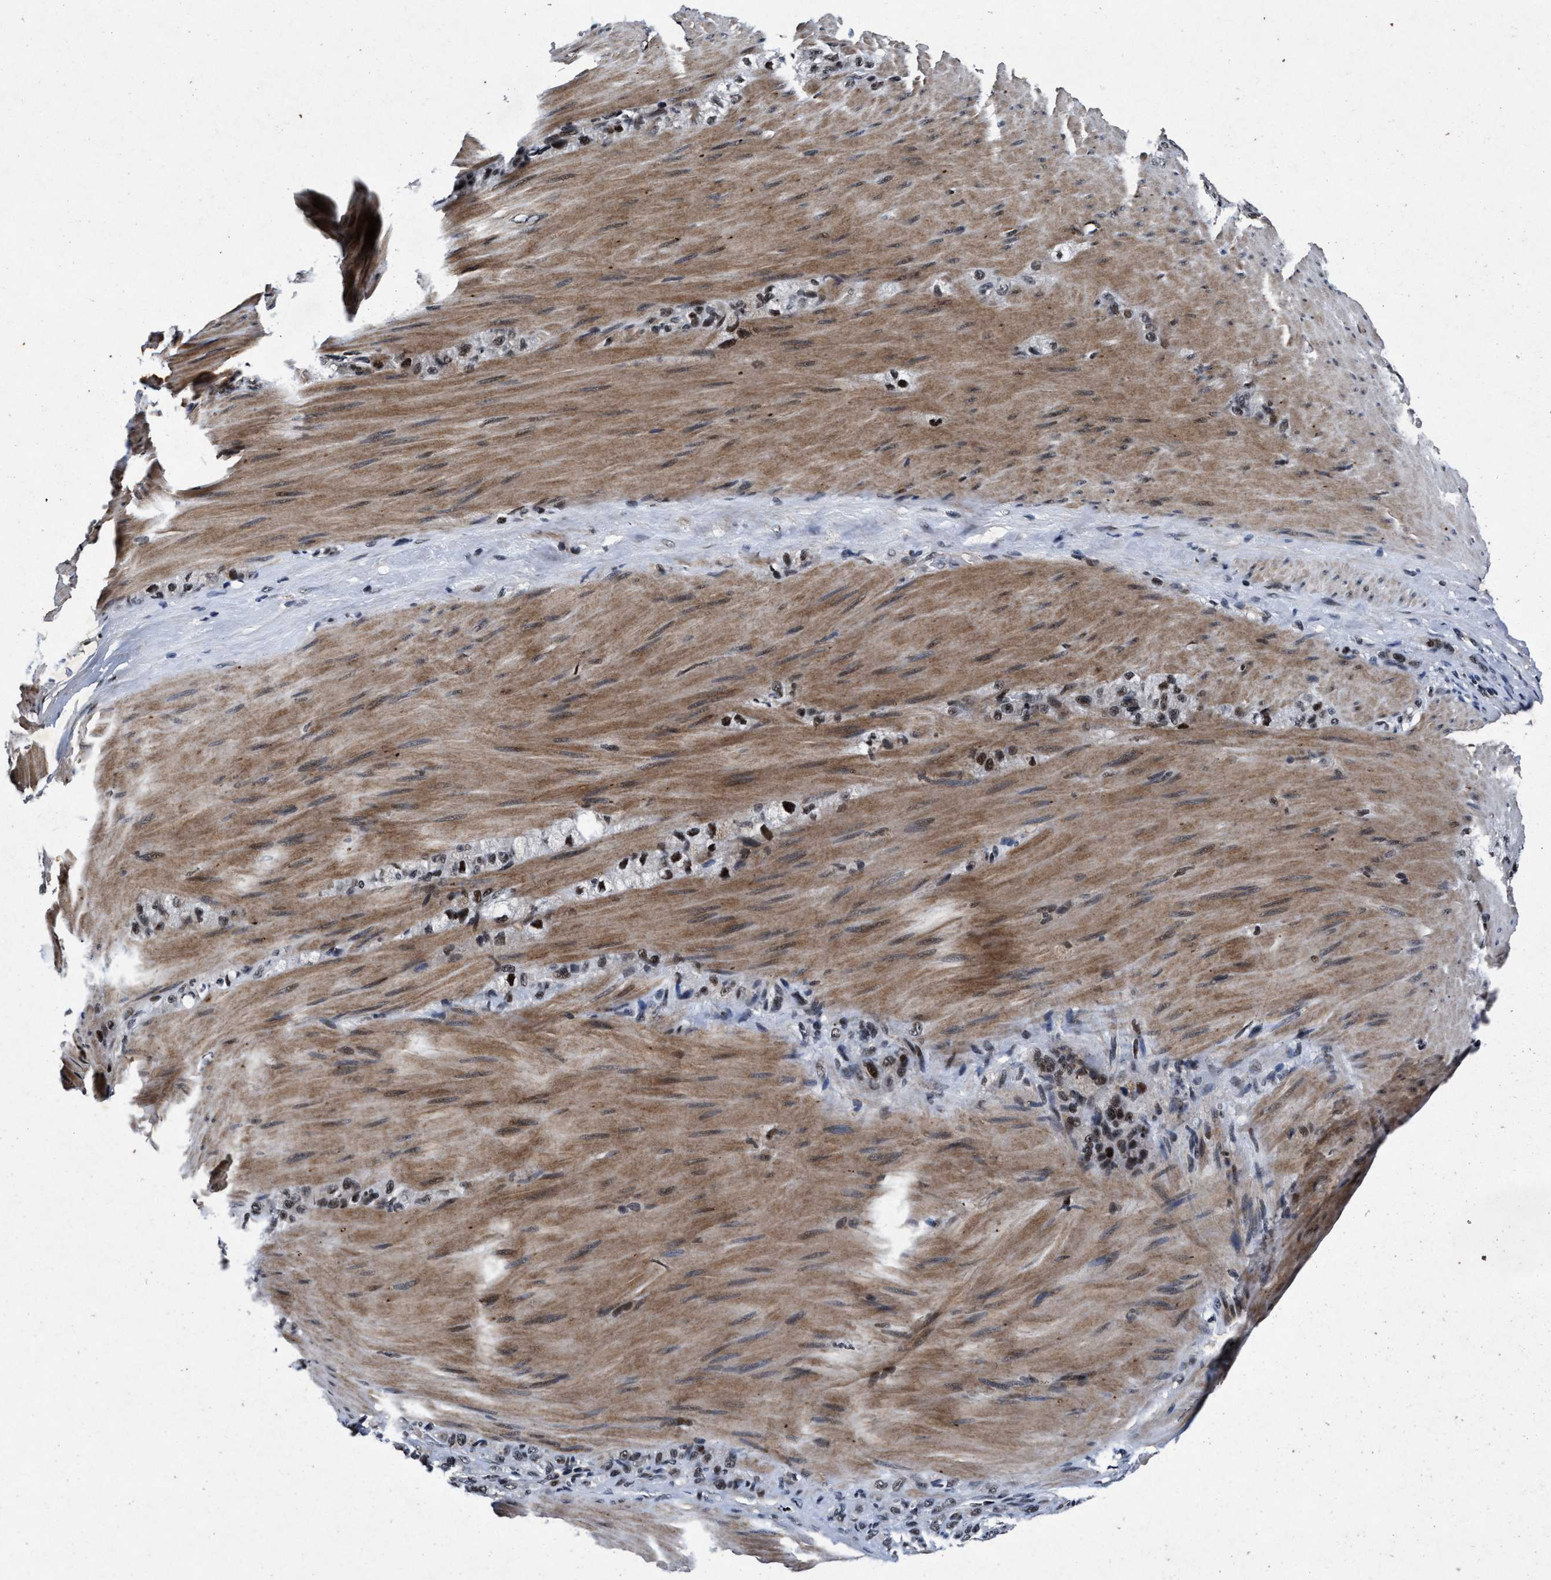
{"staining": {"intensity": "moderate", "quantity": ">75%", "location": "nuclear"}, "tissue": "stomach cancer", "cell_type": "Tumor cells", "image_type": "cancer", "snomed": [{"axis": "morphology", "description": "Normal tissue, NOS"}, {"axis": "morphology", "description": "Adenocarcinoma, NOS"}, {"axis": "topography", "description": "Stomach"}], "caption": "Immunohistochemical staining of stomach adenocarcinoma demonstrates medium levels of moderate nuclear positivity in approximately >75% of tumor cells.", "gene": "ZNF233", "patient": {"sex": "male", "age": 82}}